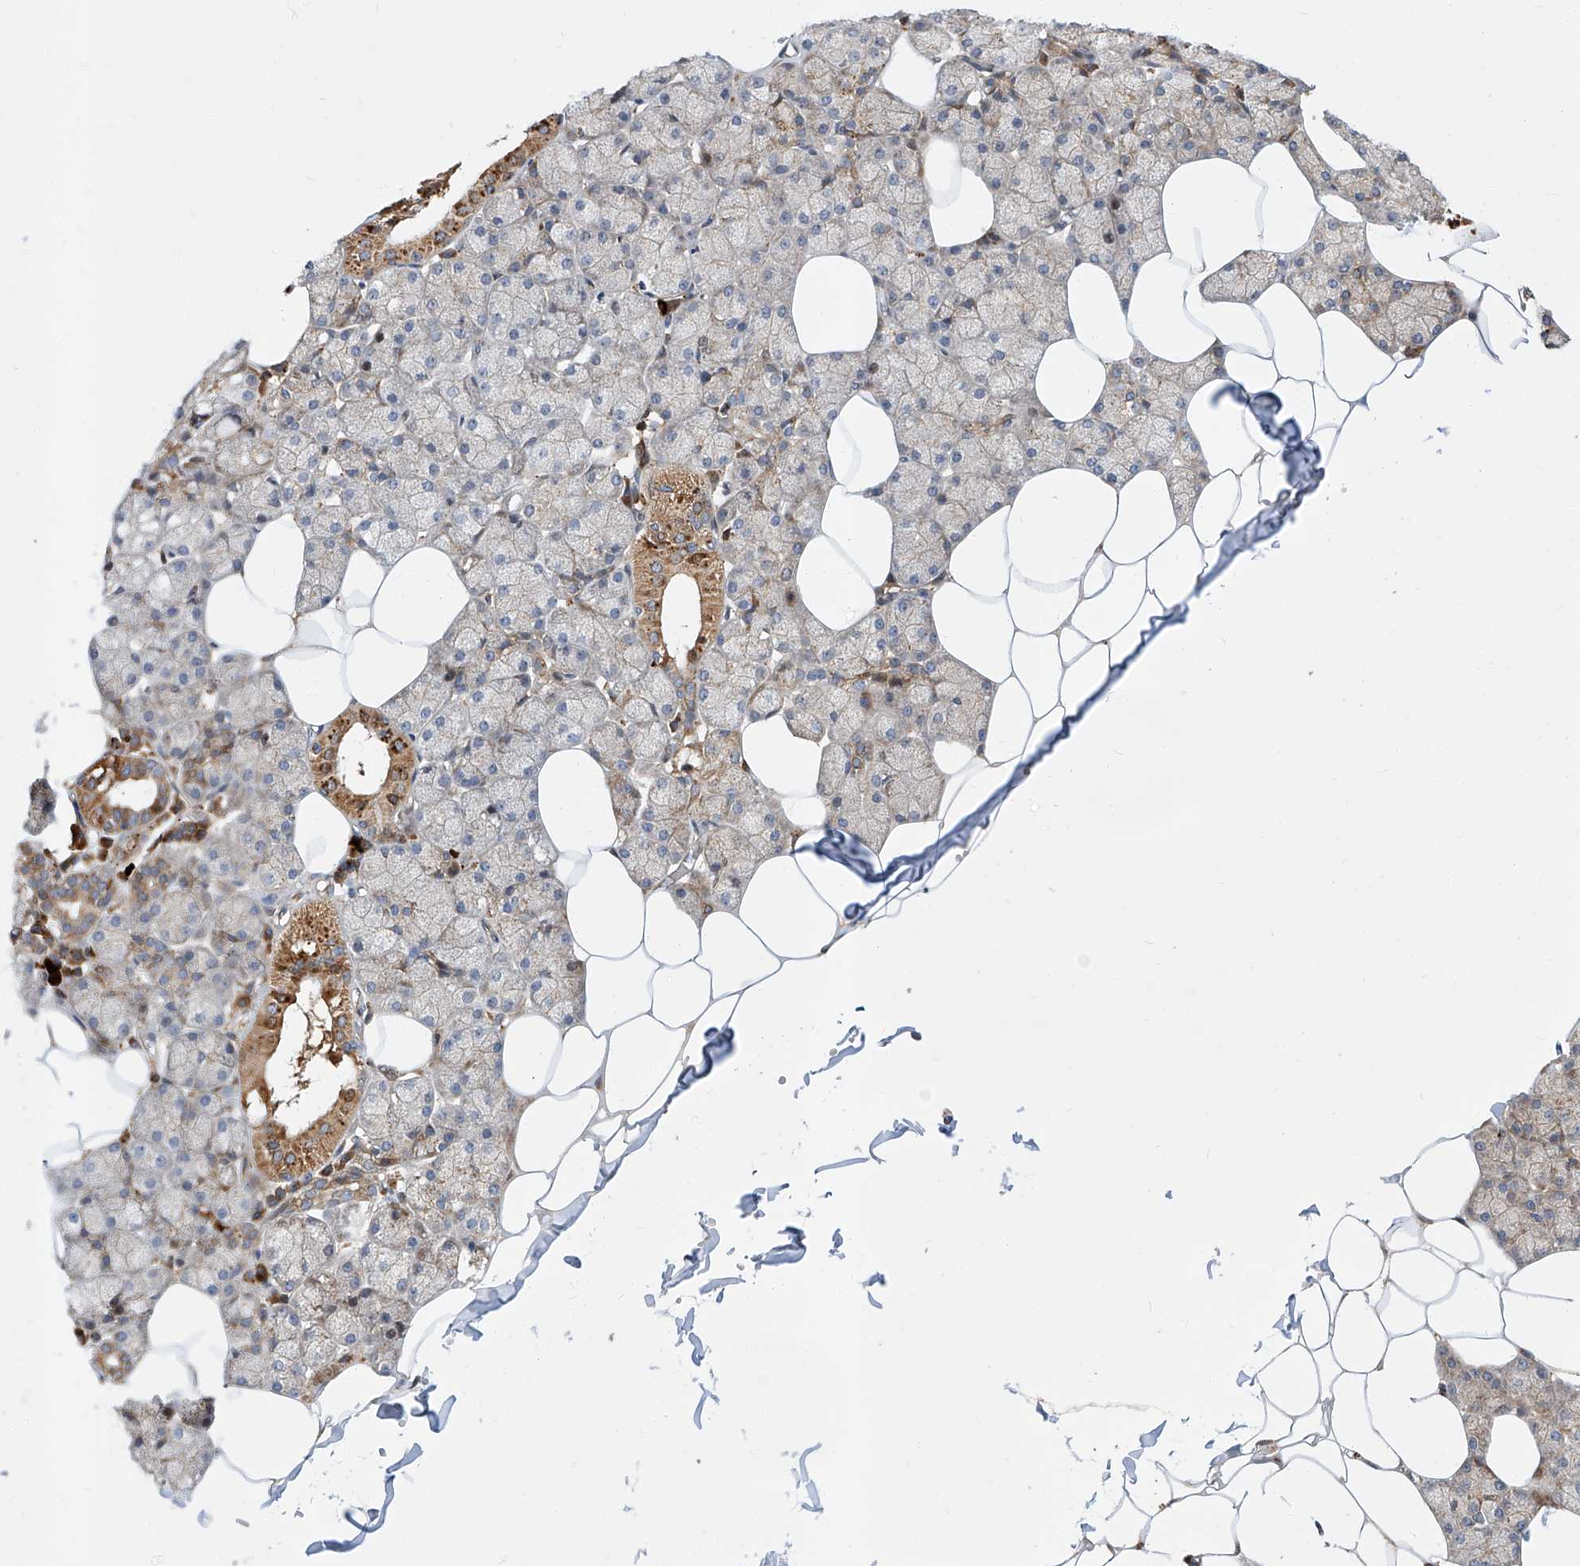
{"staining": {"intensity": "moderate", "quantity": "25%-75%", "location": "cytoplasmic/membranous"}, "tissue": "salivary gland", "cell_type": "Glandular cells", "image_type": "normal", "snomed": [{"axis": "morphology", "description": "Normal tissue, NOS"}, {"axis": "topography", "description": "Salivary gland"}], "caption": "This is a micrograph of immunohistochemistry staining of normal salivary gland, which shows moderate expression in the cytoplasmic/membranous of glandular cells.", "gene": "DIRAS3", "patient": {"sex": "male", "age": 62}}